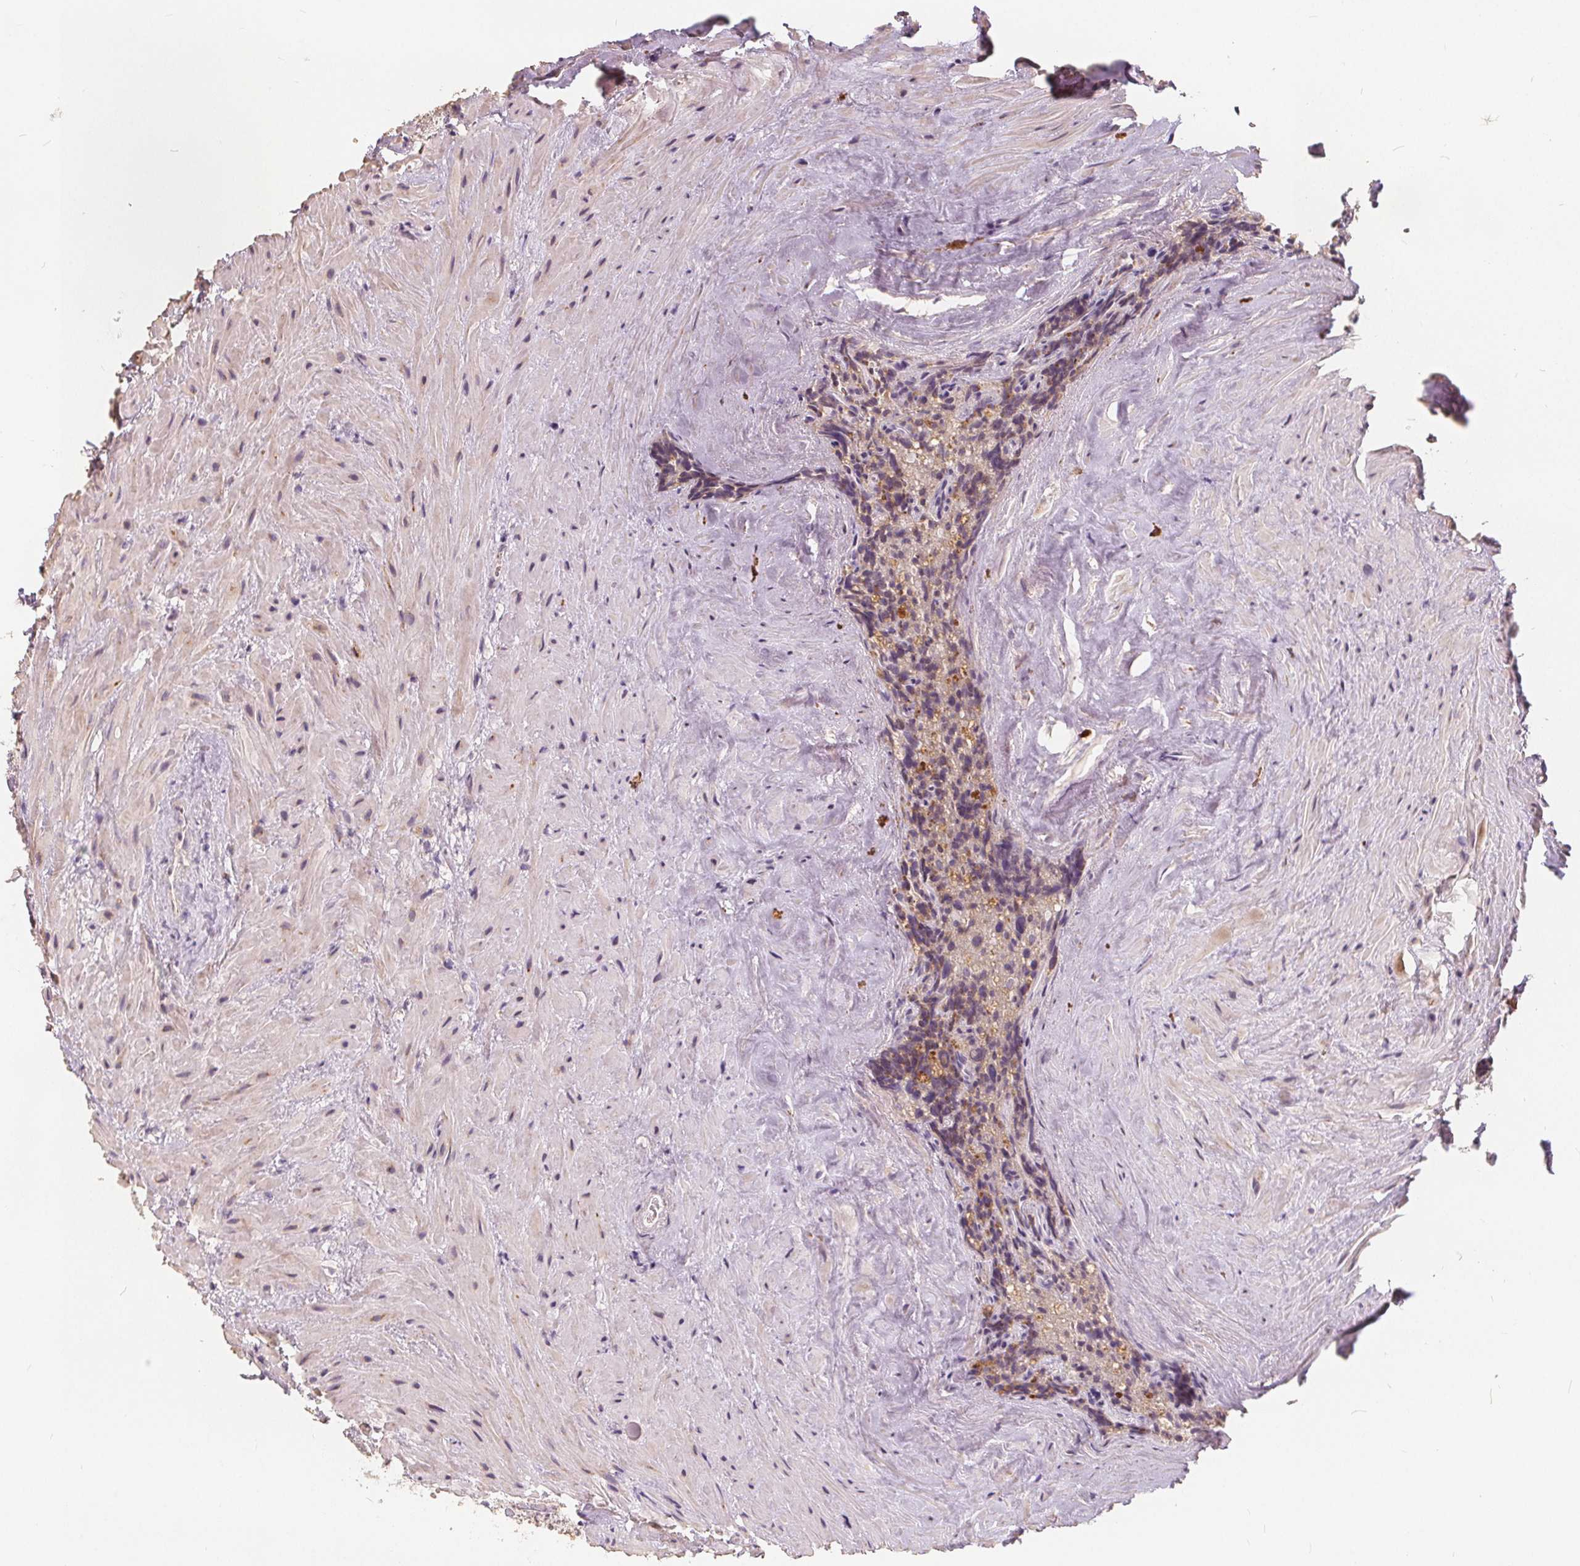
{"staining": {"intensity": "weak", "quantity": "<25%", "location": "cytoplasmic/membranous"}, "tissue": "seminal vesicle", "cell_type": "Glandular cells", "image_type": "normal", "snomed": [{"axis": "morphology", "description": "Normal tissue, NOS"}, {"axis": "topography", "description": "Prostate"}, {"axis": "topography", "description": "Seminal veicle"}], "caption": "Immunohistochemistry histopathology image of benign human seminal vesicle stained for a protein (brown), which shows no expression in glandular cells. Brightfield microscopy of IHC stained with DAB (brown) and hematoxylin (blue), captured at high magnification.", "gene": "DRC3", "patient": {"sex": "male", "age": 71}}